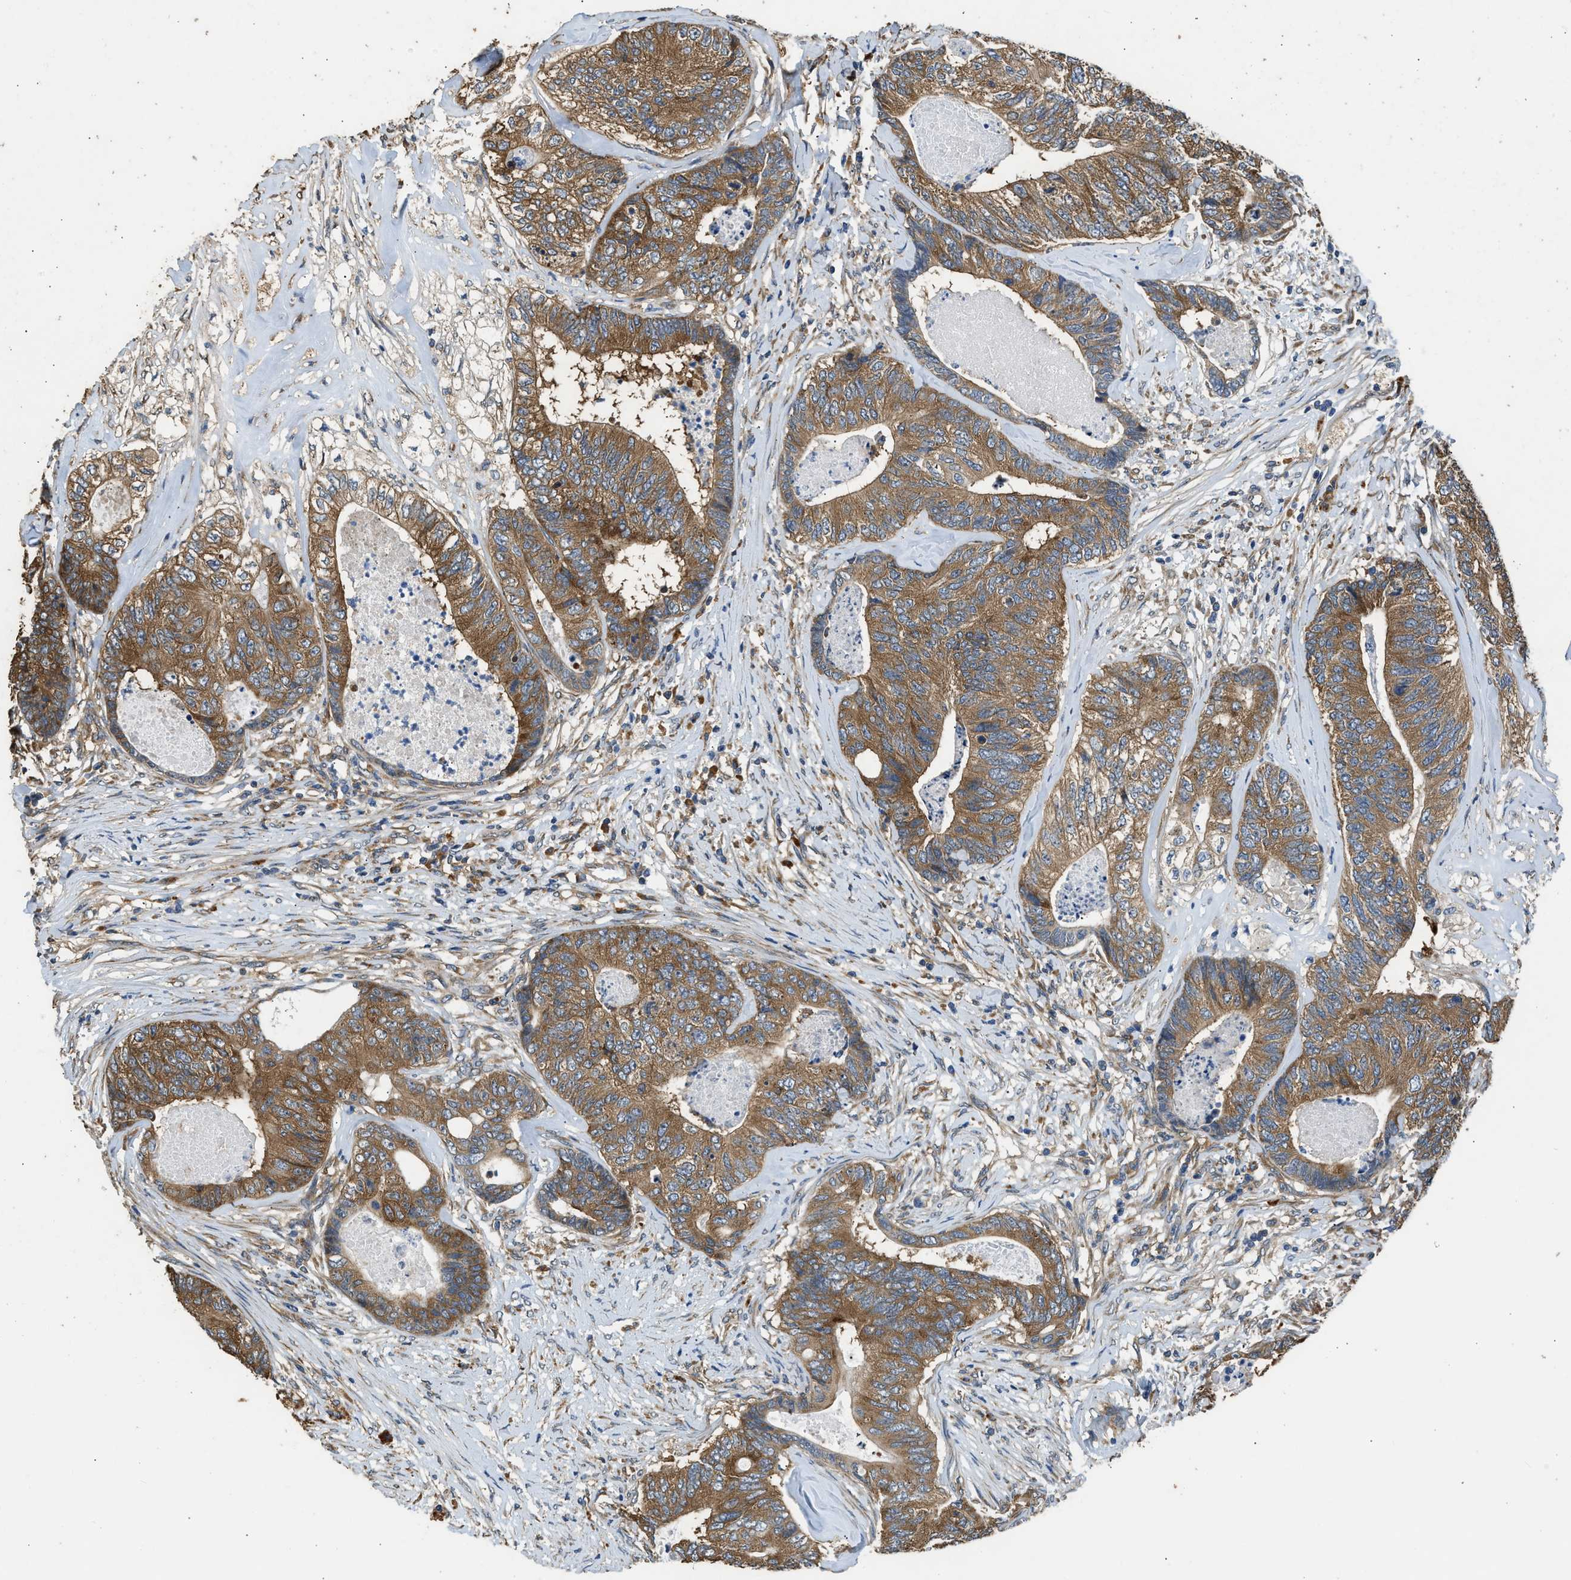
{"staining": {"intensity": "moderate", "quantity": ">75%", "location": "cytoplasmic/membranous"}, "tissue": "colorectal cancer", "cell_type": "Tumor cells", "image_type": "cancer", "snomed": [{"axis": "morphology", "description": "Adenocarcinoma, NOS"}, {"axis": "topography", "description": "Colon"}], "caption": "High-magnification brightfield microscopy of adenocarcinoma (colorectal) stained with DAB (brown) and counterstained with hematoxylin (blue). tumor cells exhibit moderate cytoplasmic/membranous expression is appreciated in approximately>75% of cells.", "gene": "SLC36A4", "patient": {"sex": "female", "age": 67}}